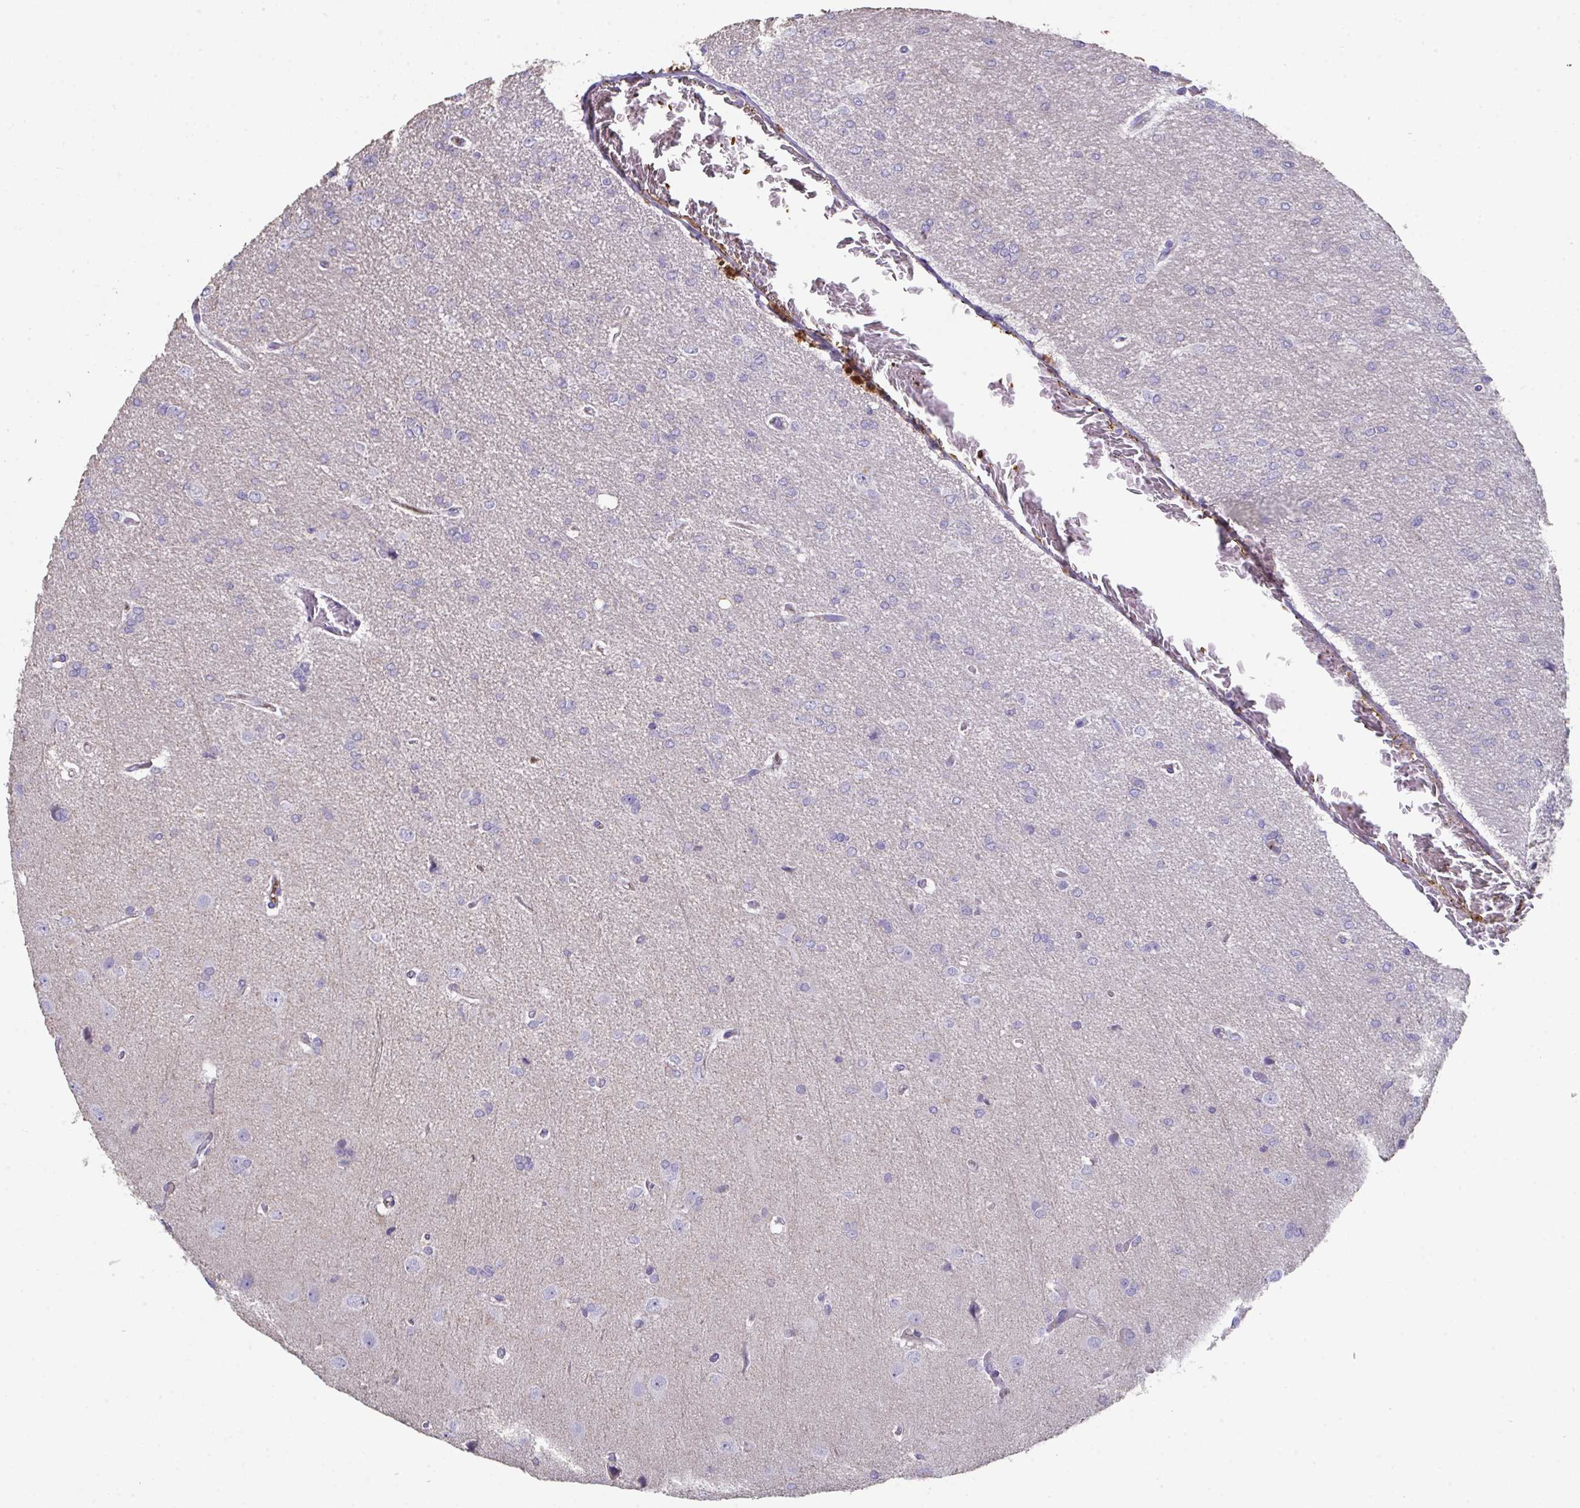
{"staining": {"intensity": "negative", "quantity": "none", "location": "none"}, "tissue": "glioma", "cell_type": "Tumor cells", "image_type": "cancer", "snomed": [{"axis": "morphology", "description": "Glioma, malignant, Low grade"}, {"axis": "topography", "description": "Brain"}], "caption": "Tumor cells are negative for brown protein staining in glioma.", "gene": "HGFAC", "patient": {"sex": "male", "age": 26}}